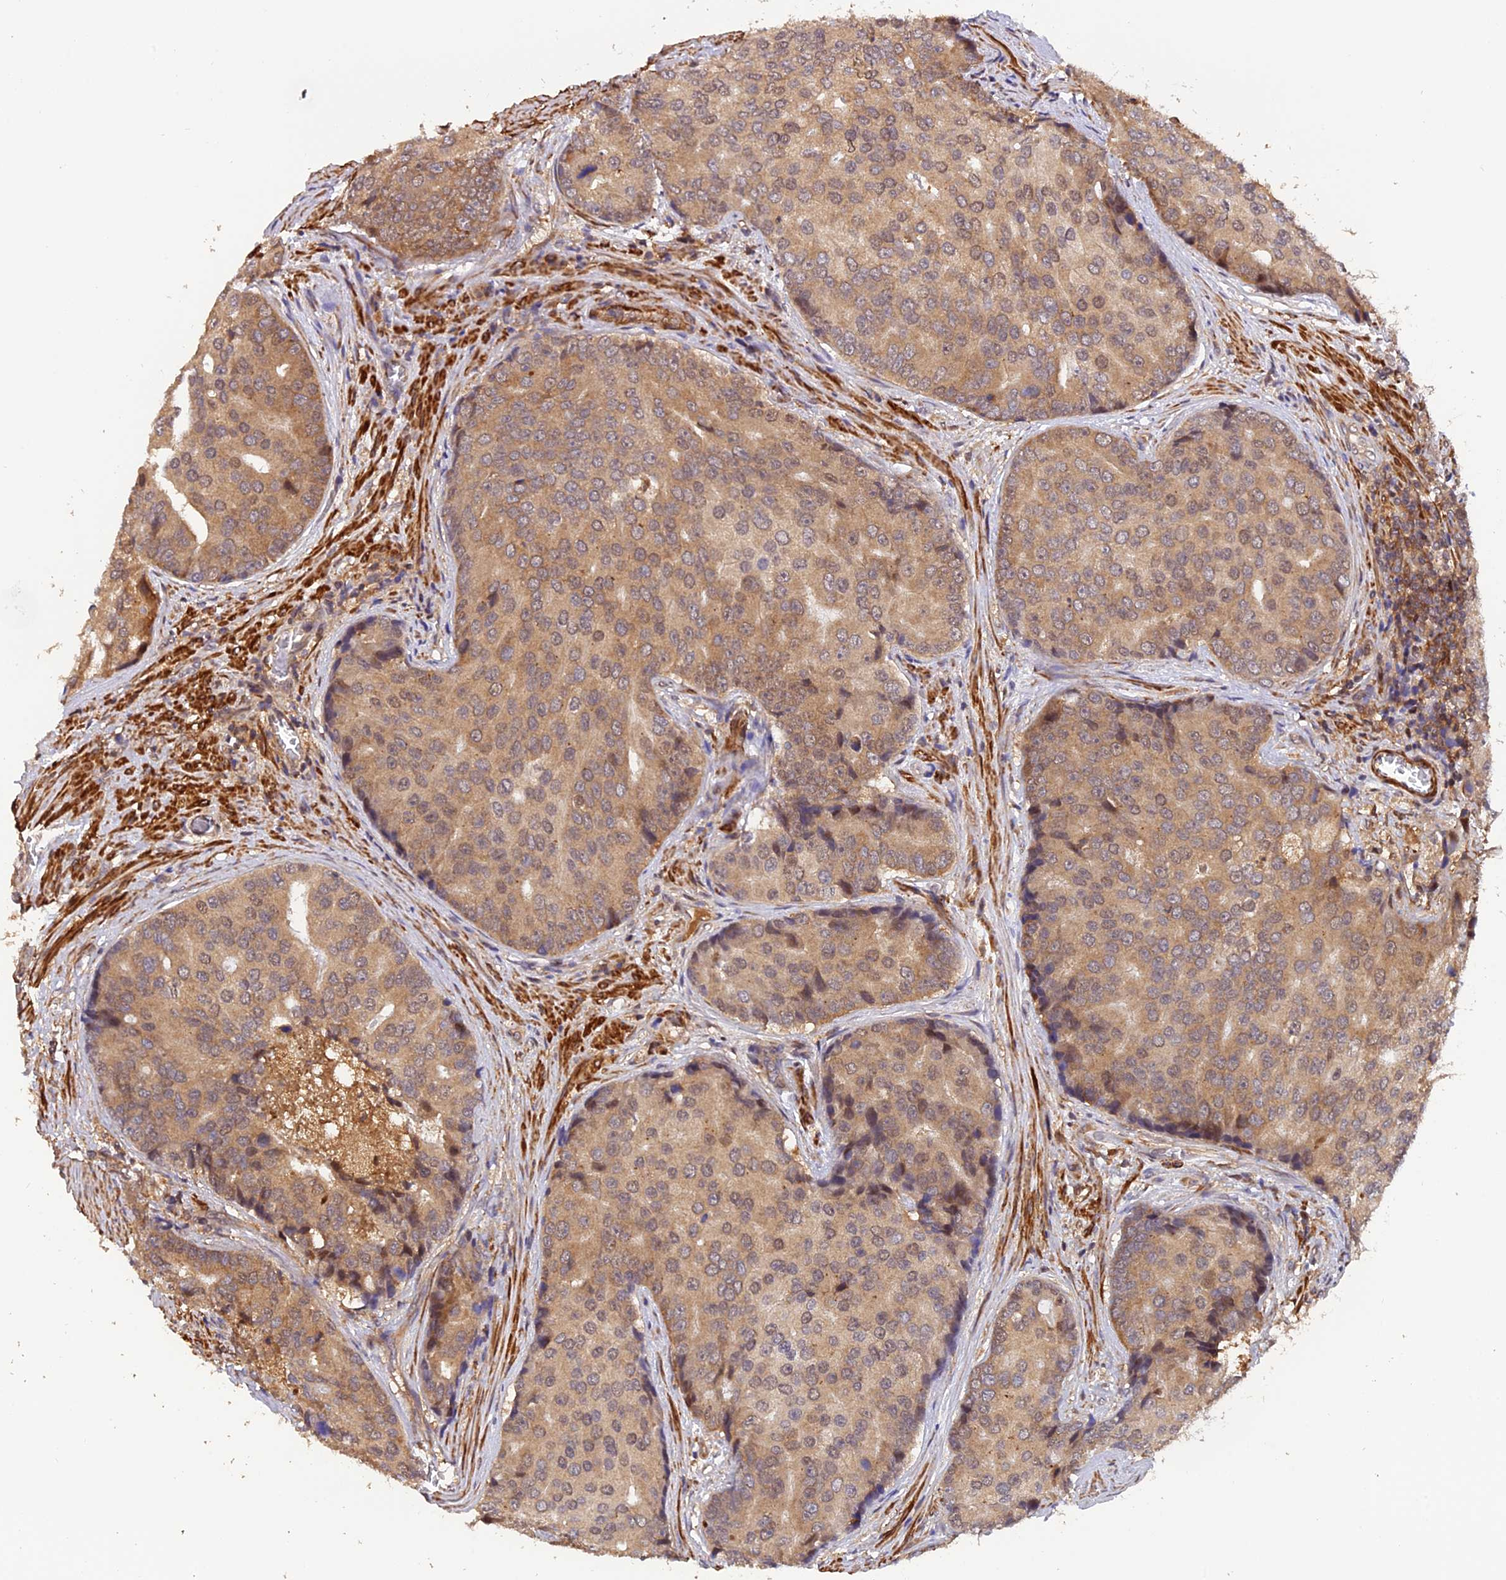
{"staining": {"intensity": "moderate", "quantity": ">75%", "location": "cytoplasmic/membranous"}, "tissue": "prostate cancer", "cell_type": "Tumor cells", "image_type": "cancer", "snomed": [{"axis": "morphology", "description": "Adenocarcinoma, High grade"}, {"axis": "topography", "description": "Prostate"}], "caption": "Human prostate cancer stained with a protein marker exhibits moderate staining in tumor cells.", "gene": "PSMB3", "patient": {"sex": "male", "age": 62}}